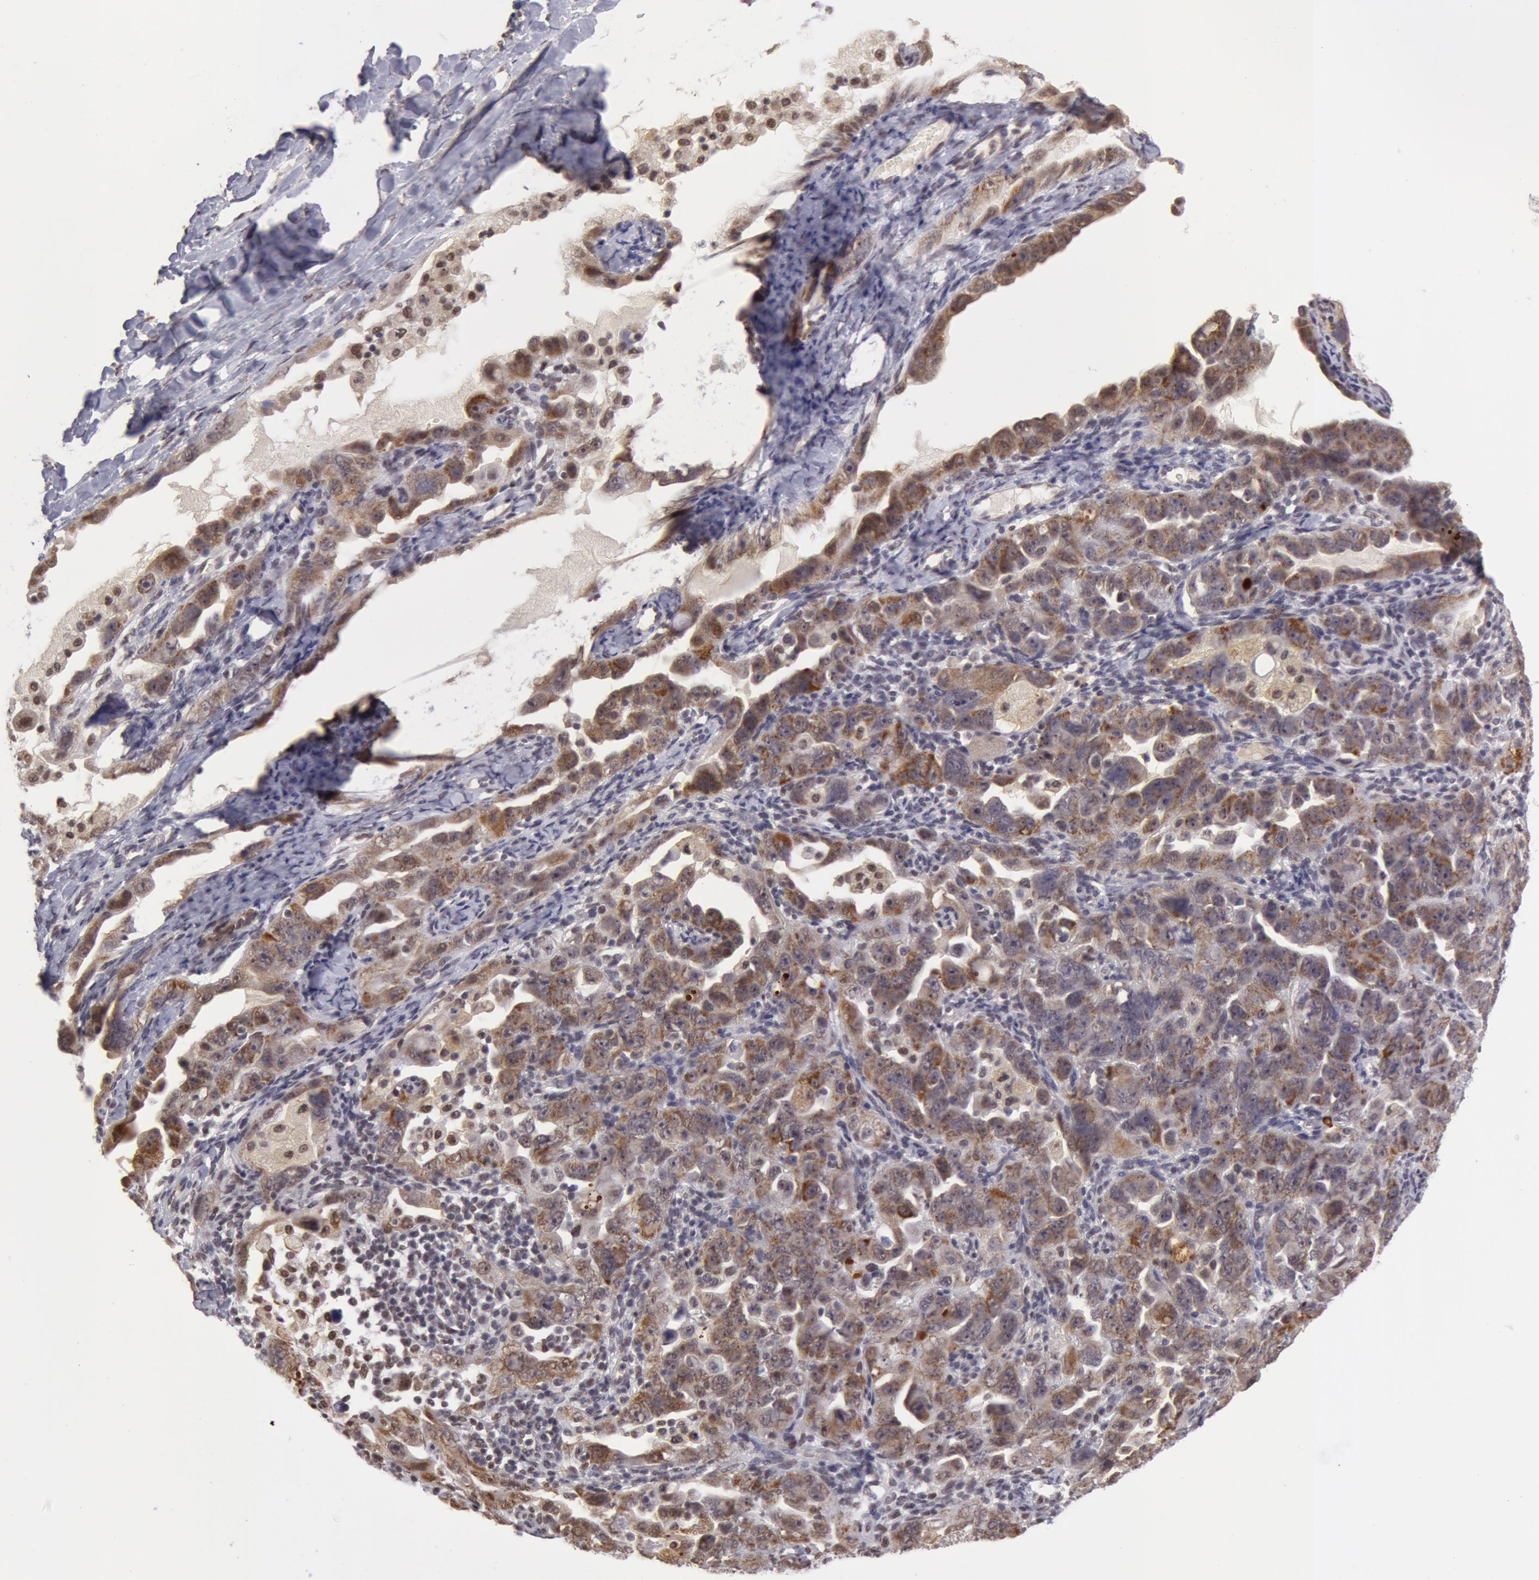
{"staining": {"intensity": "moderate", "quantity": ">75%", "location": "cytoplasmic/membranous"}, "tissue": "ovarian cancer", "cell_type": "Tumor cells", "image_type": "cancer", "snomed": [{"axis": "morphology", "description": "Cystadenocarcinoma, serous, NOS"}, {"axis": "topography", "description": "Ovary"}], "caption": "This is a histology image of IHC staining of serous cystadenocarcinoma (ovarian), which shows moderate staining in the cytoplasmic/membranous of tumor cells.", "gene": "VRTN", "patient": {"sex": "female", "age": 66}}